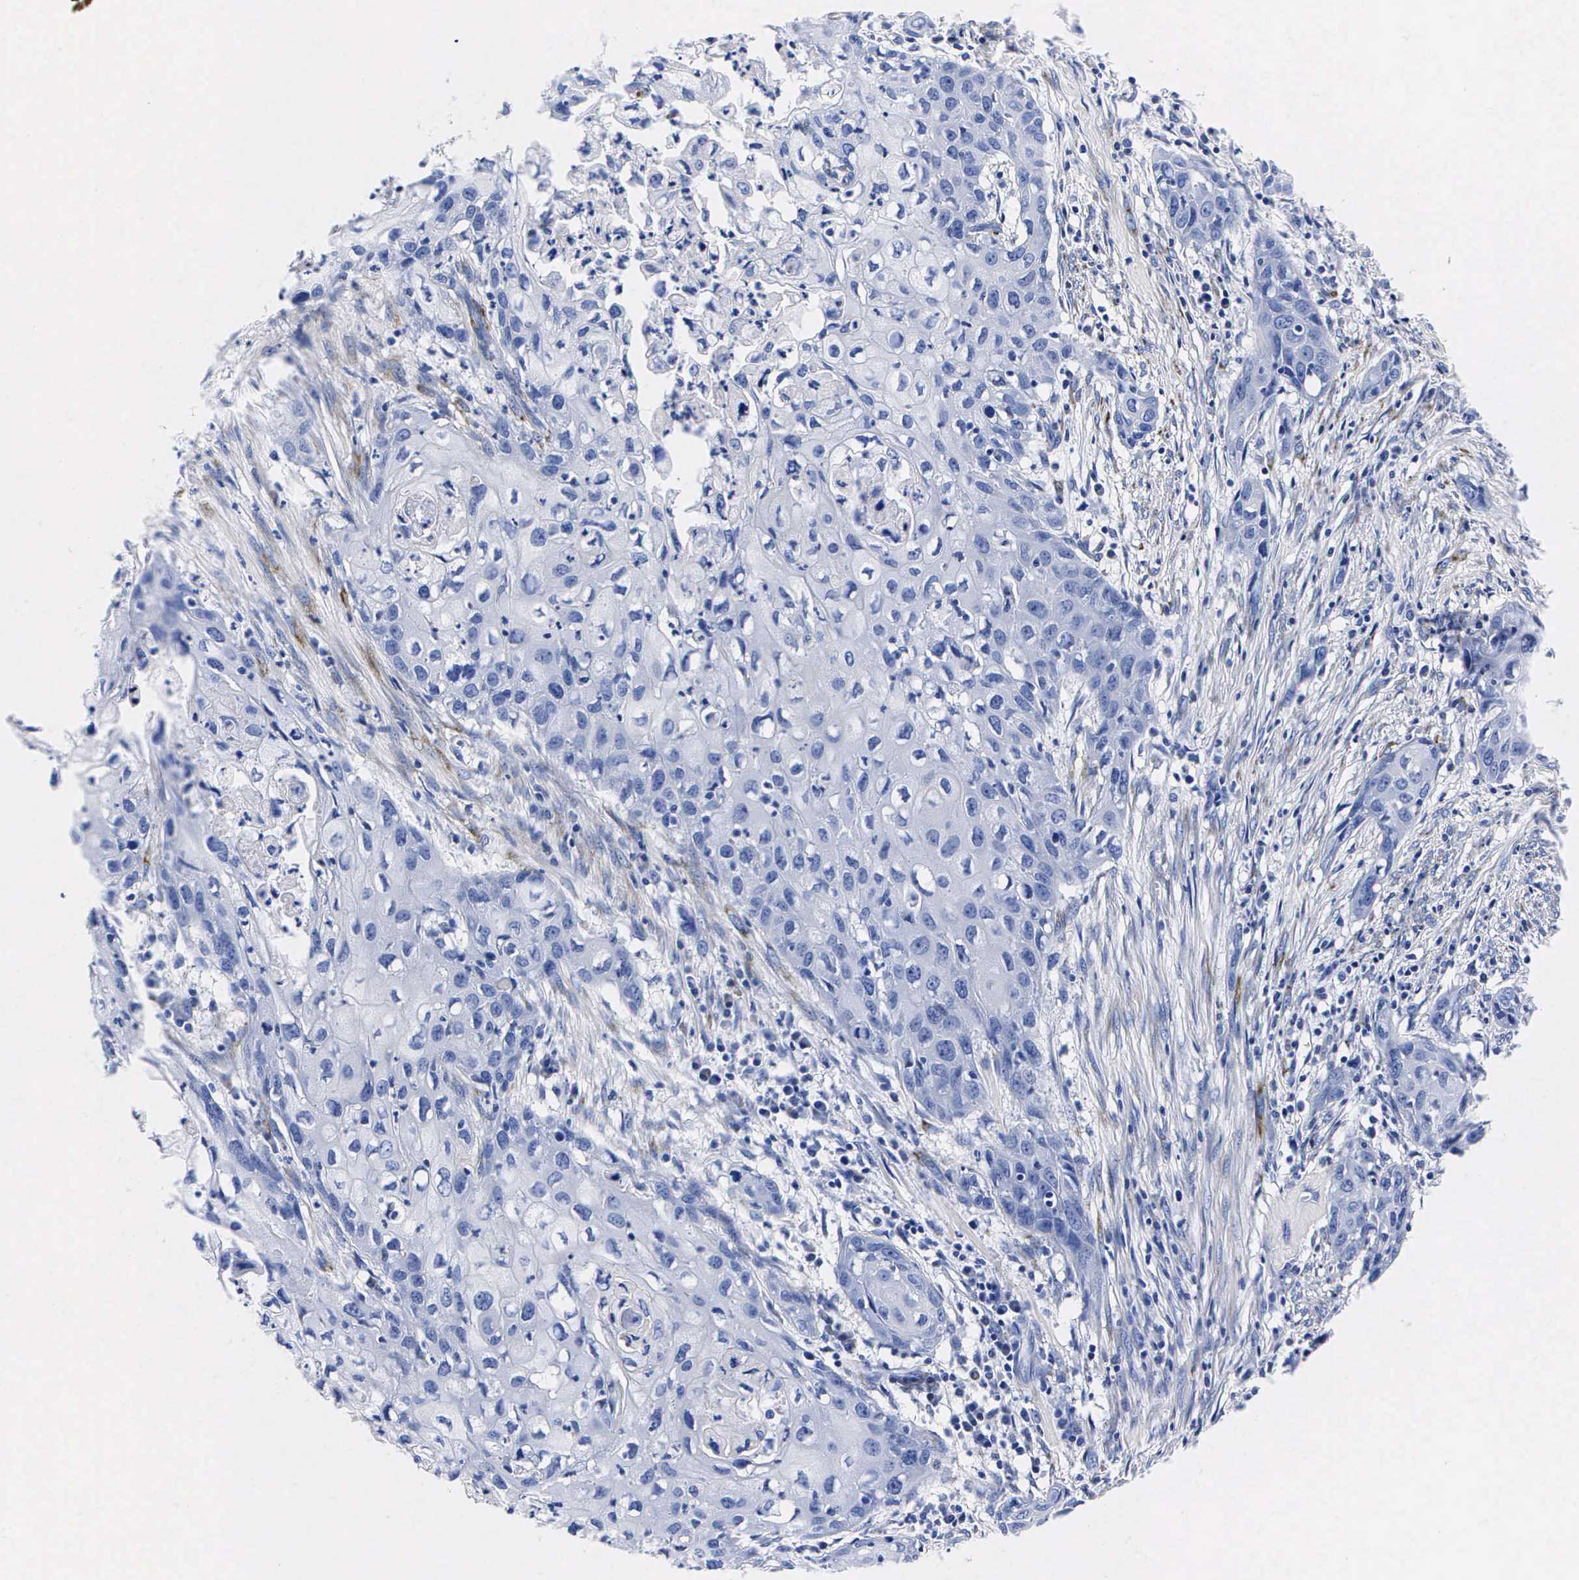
{"staining": {"intensity": "negative", "quantity": "none", "location": "none"}, "tissue": "urothelial cancer", "cell_type": "Tumor cells", "image_type": "cancer", "snomed": [{"axis": "morphology", "description": "Urothelial carcinoma, High grade"}, {"axis": "topography", "description": "Urinary bladder"}], "caption": "Immunohistochemical staining of urothelial cancer demonstrates no significant positivity in tumor cells.", "gene": "ENO2", "patient": {"sex": "male", "age": 54}}